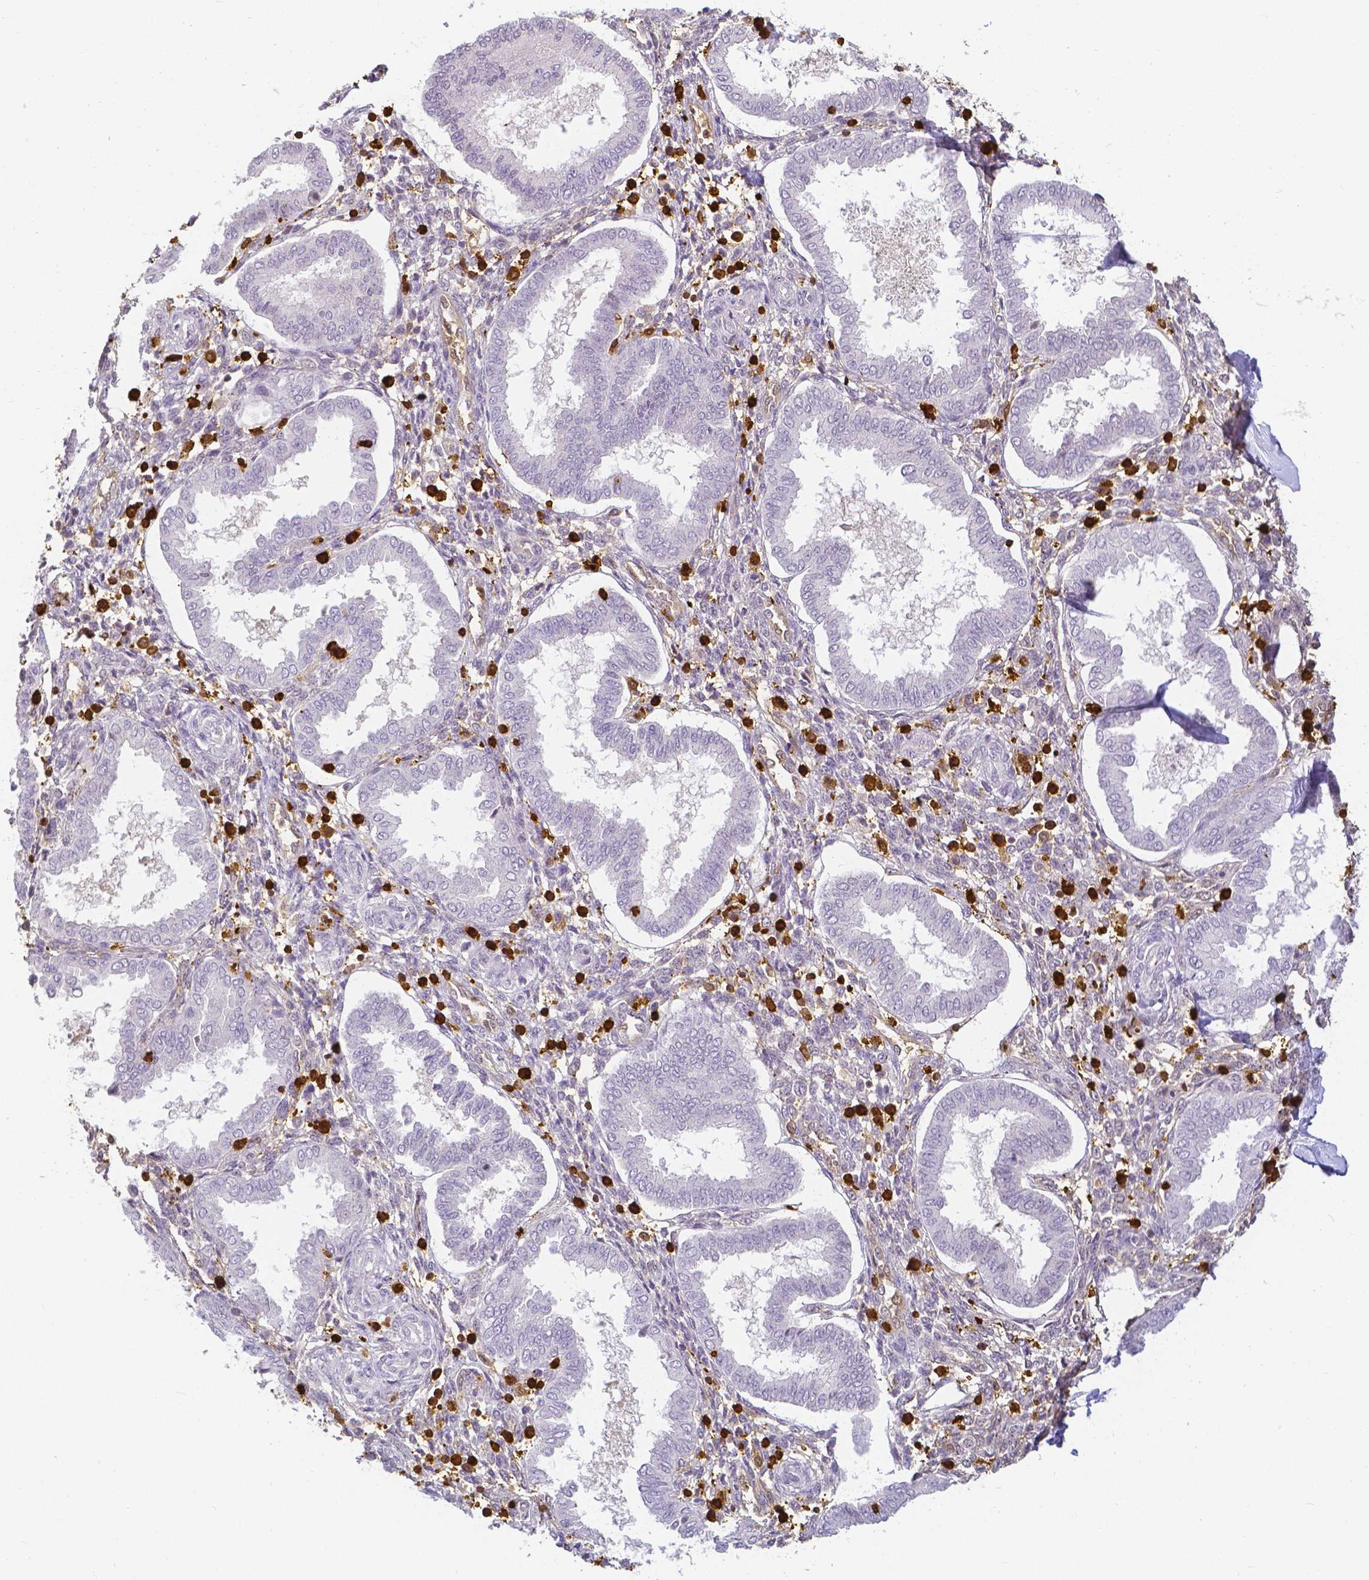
{"staining": {"intensity": "negative", "quantity": "none", "location": "none"}, "tissue": "endometrium", "cell_type": "Cells in endometrial stroma", "image_type": "normal", "snomed": [{"axis": "morphology", "description": "Normal tissue, NOS"}, {"axis": "topography", "description": "Endometrium"}], "caption": "Protein analysis of normal endometrium demonstrates no significant staining in cells in endometrial stroma.", "gene": "COTL1", "patient": {"sex": "female", "age": 24}}